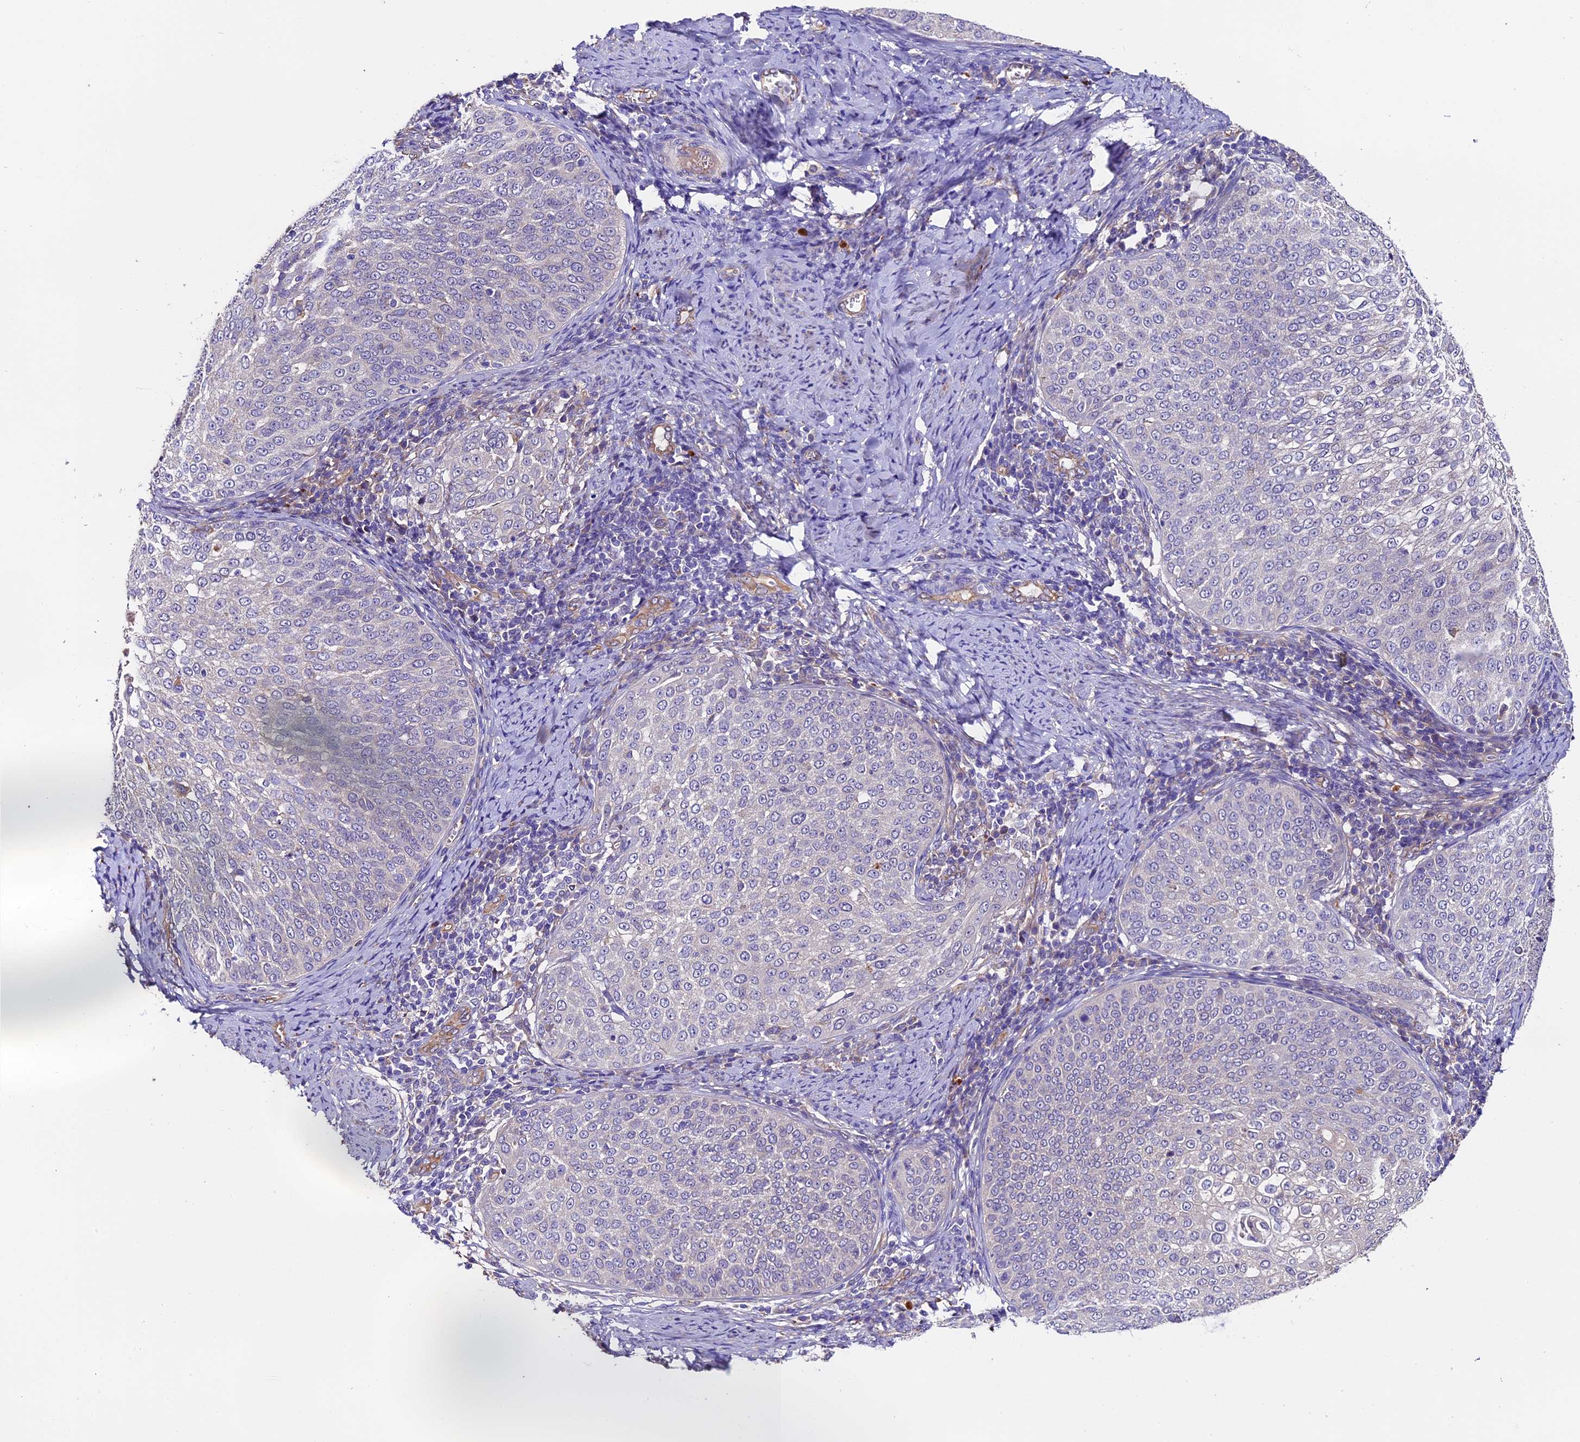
{"staining": {"intensity": "negative", "quantity": "none", "location": "none"}, "tissue": "cervical cancer", "cell_type": "Tumor cells", "image_type": "cancer", "snomed": [{"axis": "morphology", "description": "Squamous cell carcinoma, NOS"}, {"axis": "topography", "description": "Cervix"}], "caption": "Image shows no significant protein staining in tumor cells of cervical squamous cell carcinoma. (Stains: DAB (3,3'-diaminobenzidine) IHC with hematoxylin counter stain, Microscopy: brightfield microscopy at high magnification).", "gene": "CLN5", "patient": {"sex": "female", "age": 57}}